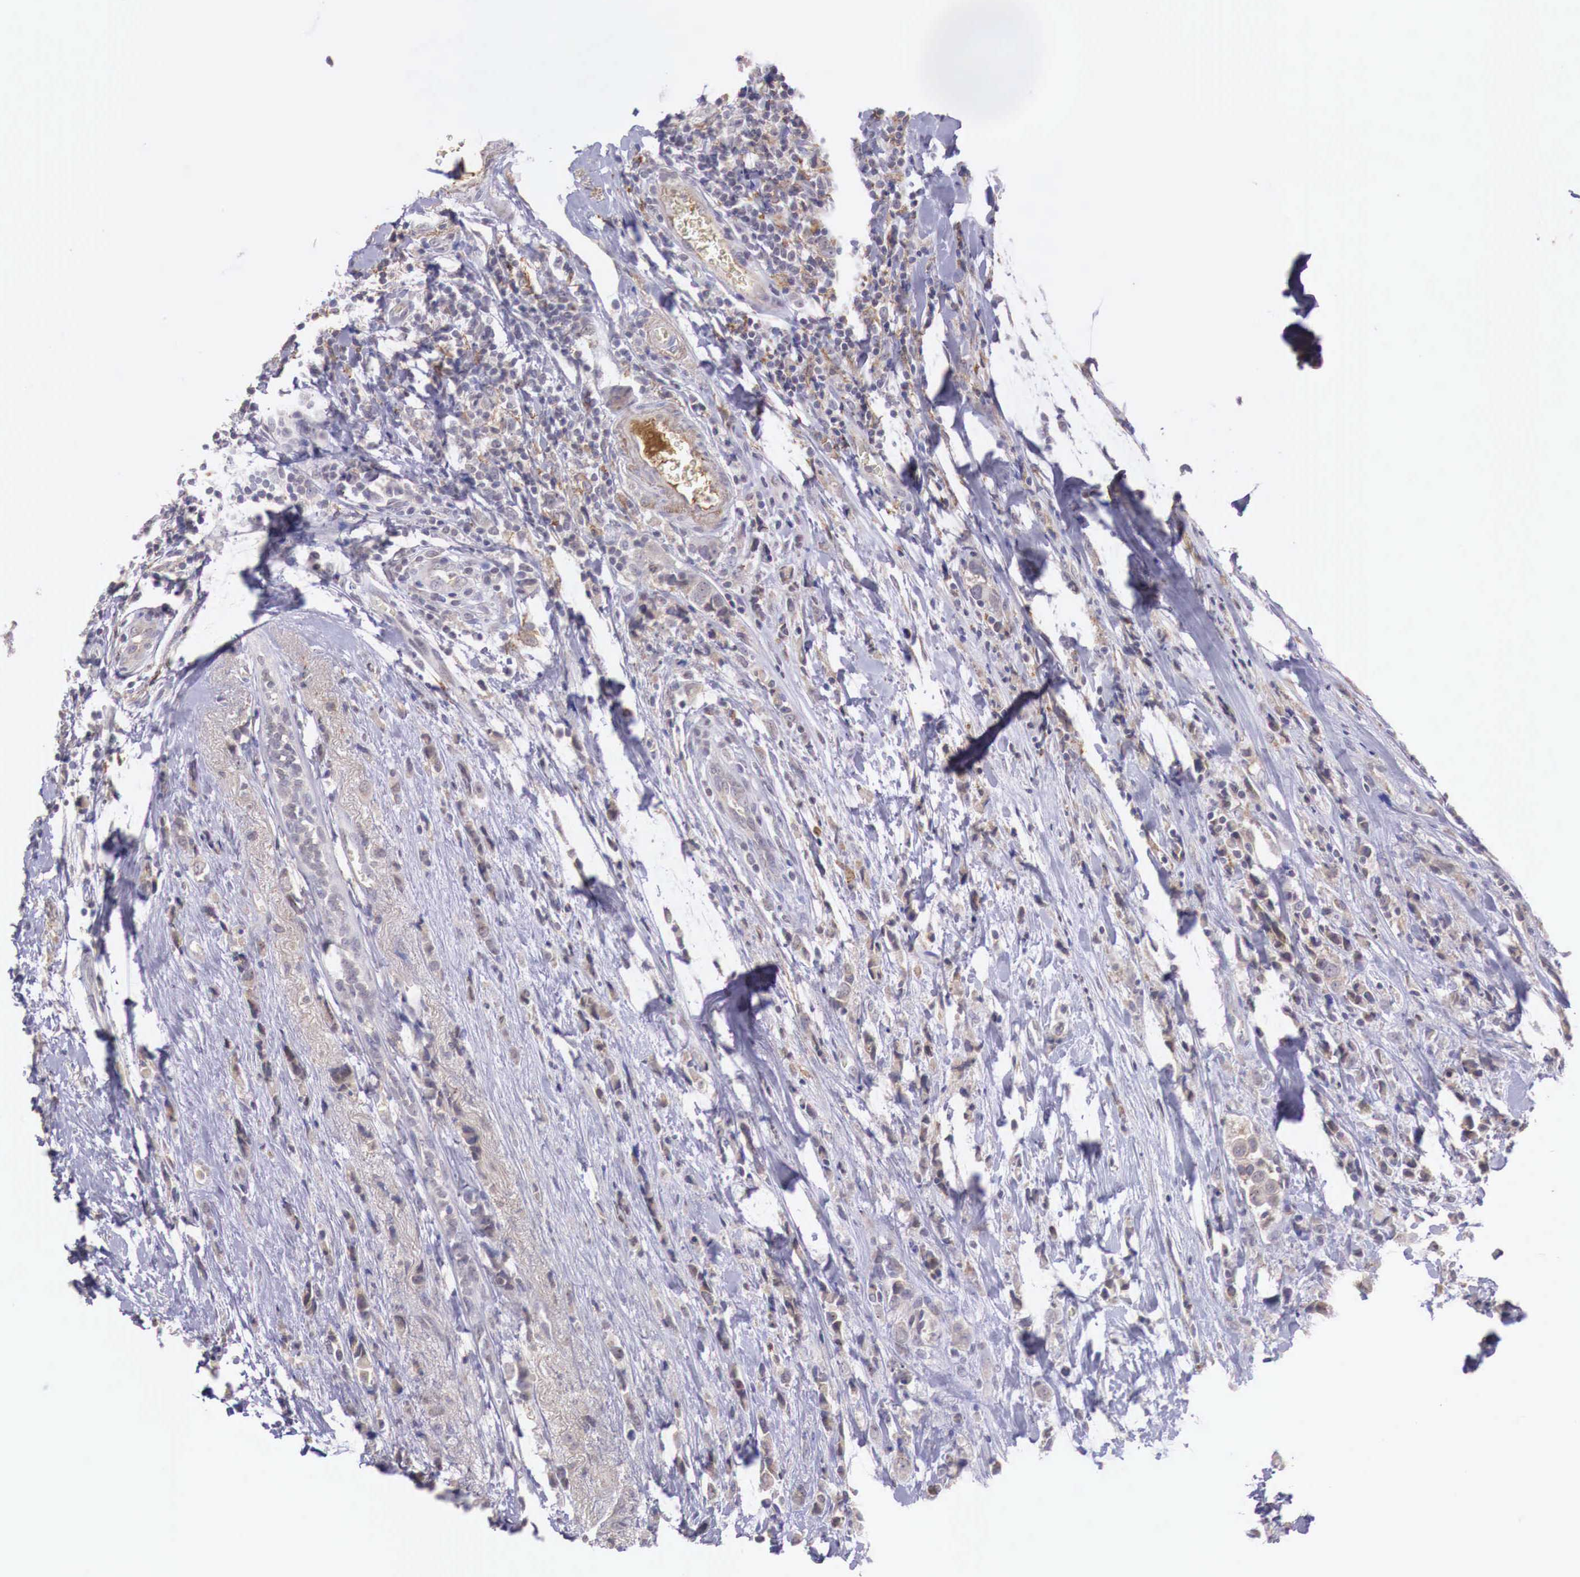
{"staining": {"intensity": "weak", "quantity": "25%-75%", "location": "cytoplasmic/membranous"}, "tissue": "breast cancer", "cell_type": "Tumor cells", "image_type": "cancer", "snomed": [{"axis": "morphology", "description": "Lobular carcinoma"}, {"axis": "topography", "description": "Breast"}], "caption": "The micrograph reveals a brown stain indicating the presence of a protein in the cytoplasmic/membranous of tumor cells in breast cancer (lobular carcinoma).", "gene": "CHRDL1", "patient": {"sex": "female", "age": 57}}